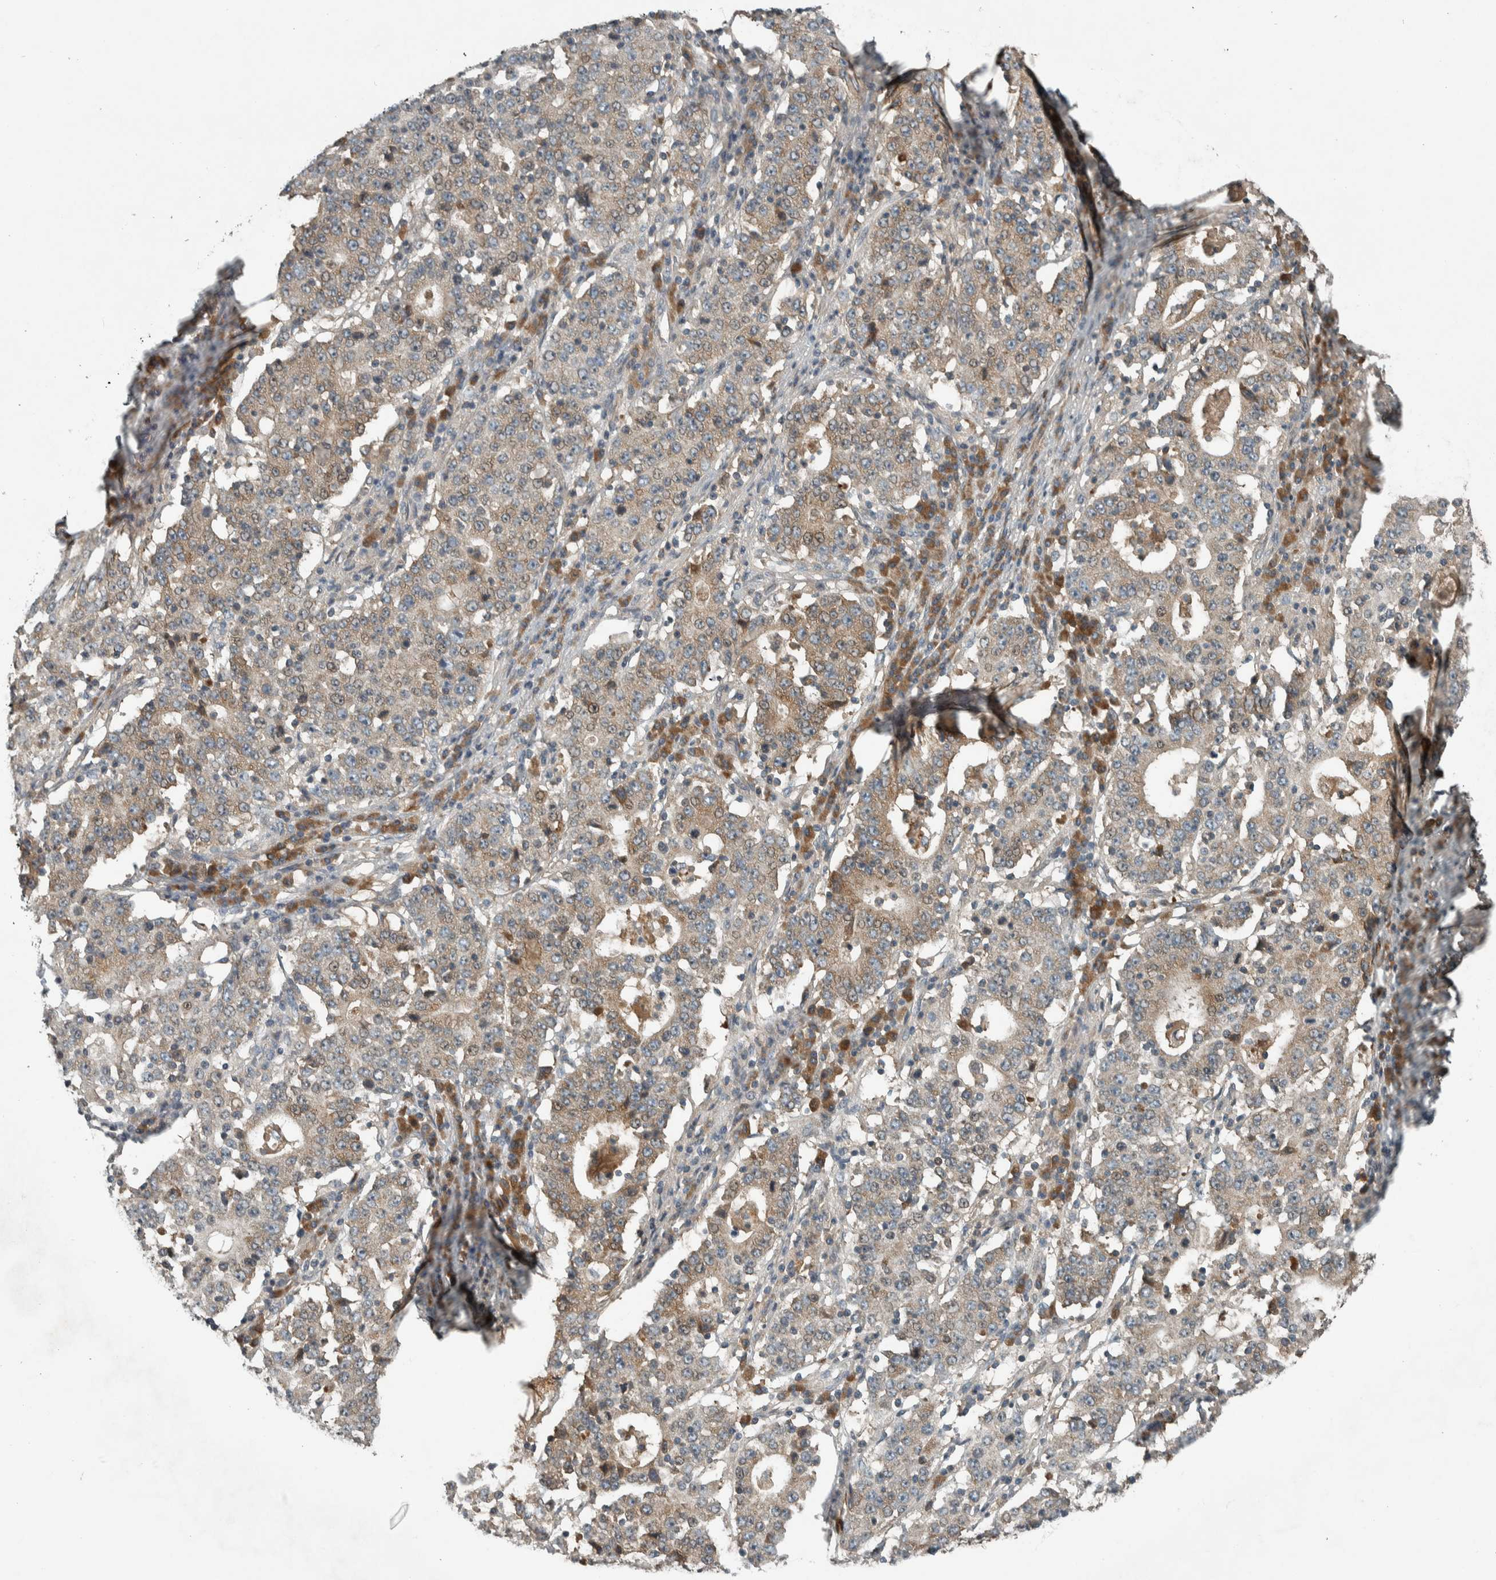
{"staining": {"intensity": "weak", "quantity": ">75%", "location": "cytoplasmic/membranous"}, "tissue": "stomach cancer", "cell_type": "Tumor cells", "image_type": "cancer", "snomed": [{"axis": "morphology", "description": "Adenocarcinoma, NOS"}, {"axis": "topography", "description": "Stomach"}], "caption": "This is a histology image of IHC staining of stomach cancer, which shows weak expression in the cytoplasmic/membranous of tumor cells.", "gene": "CLCN2", "patient": {"sex": "male", "age": 59}}